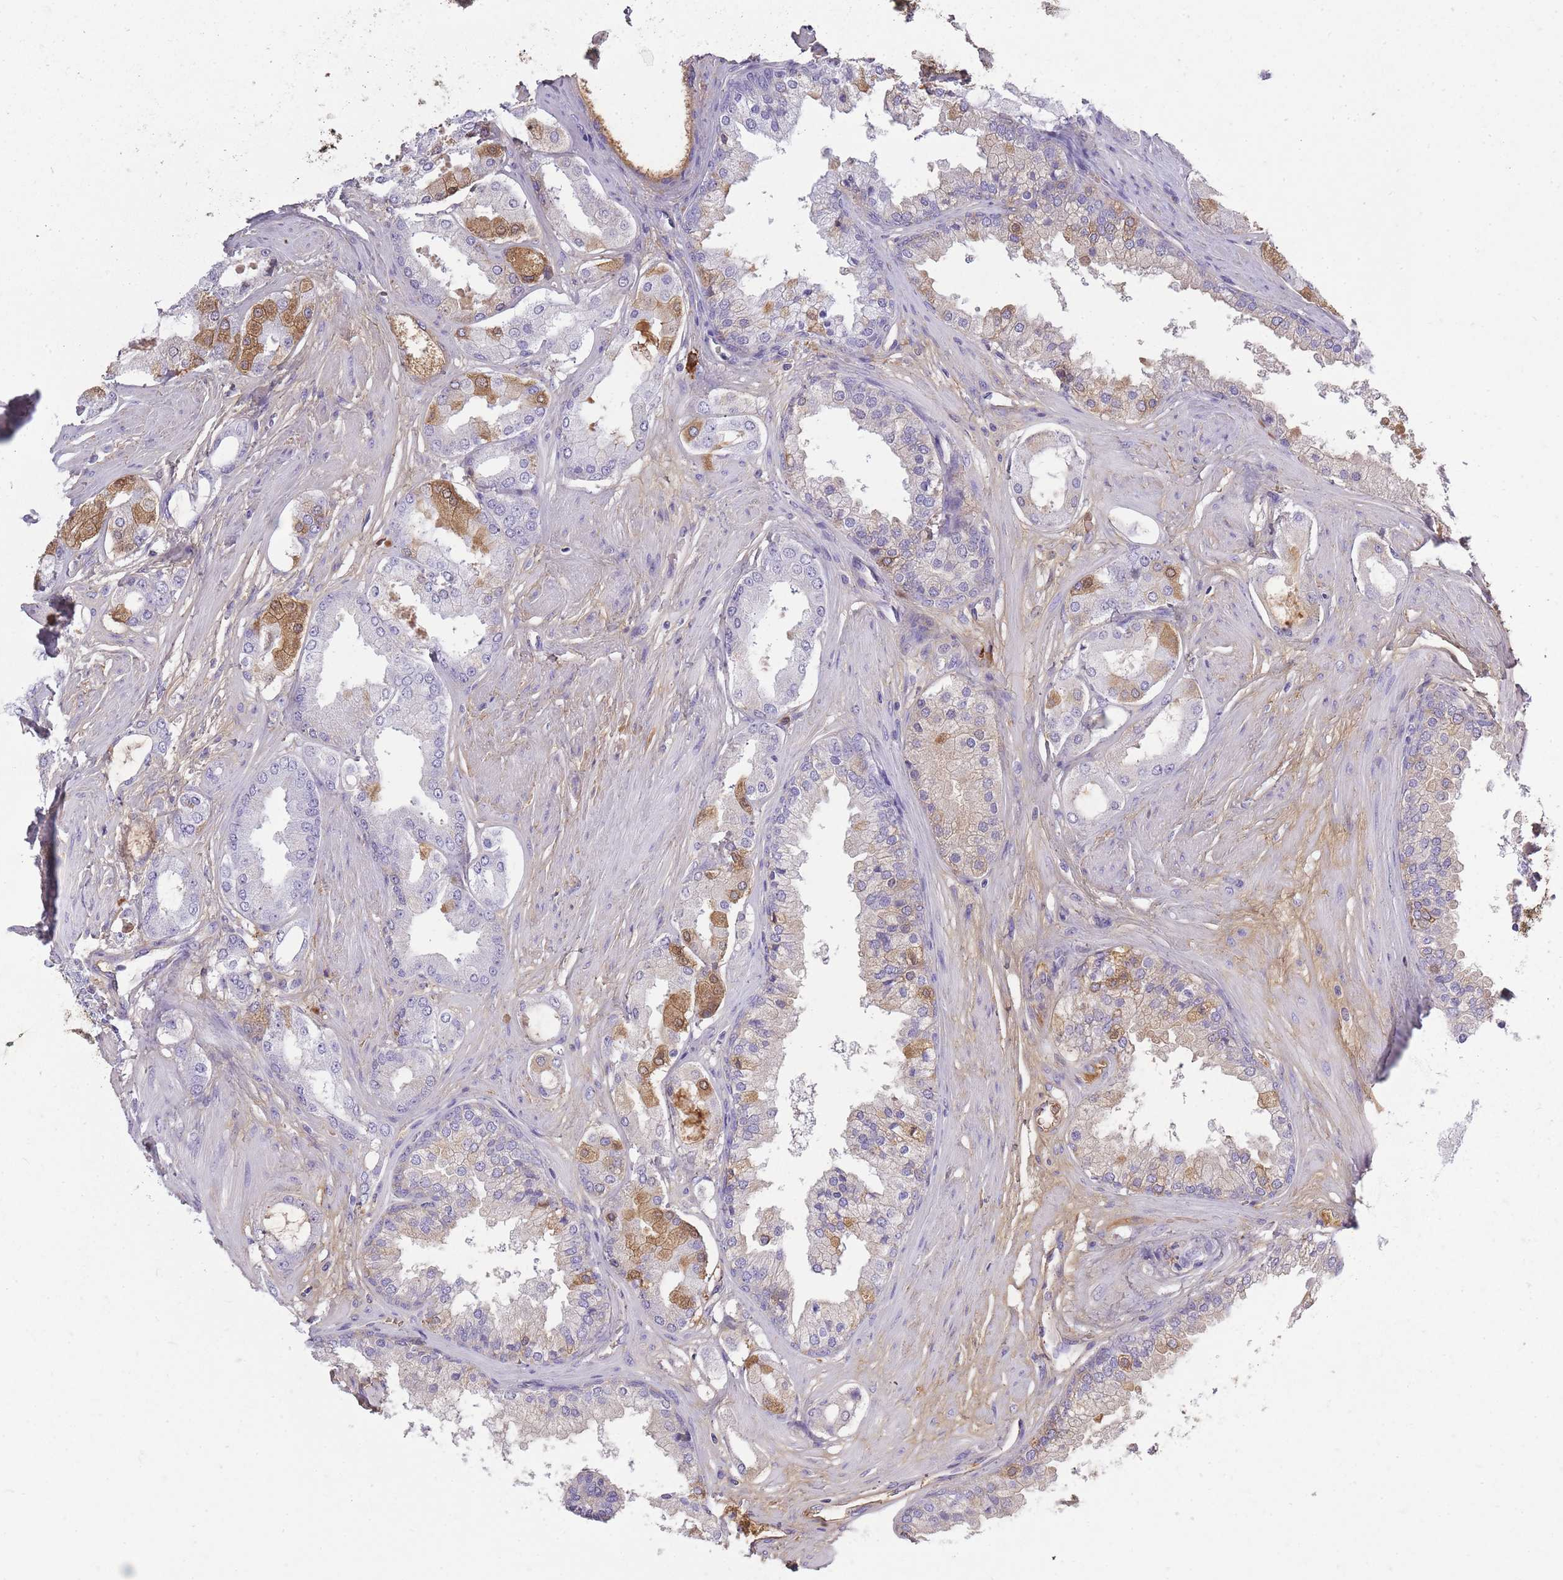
{"staining": {"intensity": "moderate", "quantity": "<25%", "location": "cytoplasmic/membranous"}, "tissue": "prostate cancer", "cell_type": "Tumor cells", "image_type": "cancer", "snomed": [{"axis": "morphology", "description": "Adenocarcinoma, Low grade"}, {"axis": "topography", "description": "Prostate"}], "caption": "A brown stain shows moderate cytoplasmic/membranous positivity of a protein in low-grade adenocarcinoma (prostate) tumor cells. Nuclei are stained in blue.", "gene": "IGKV1D-42", "patient": {"sex": "male", "age": 42}}